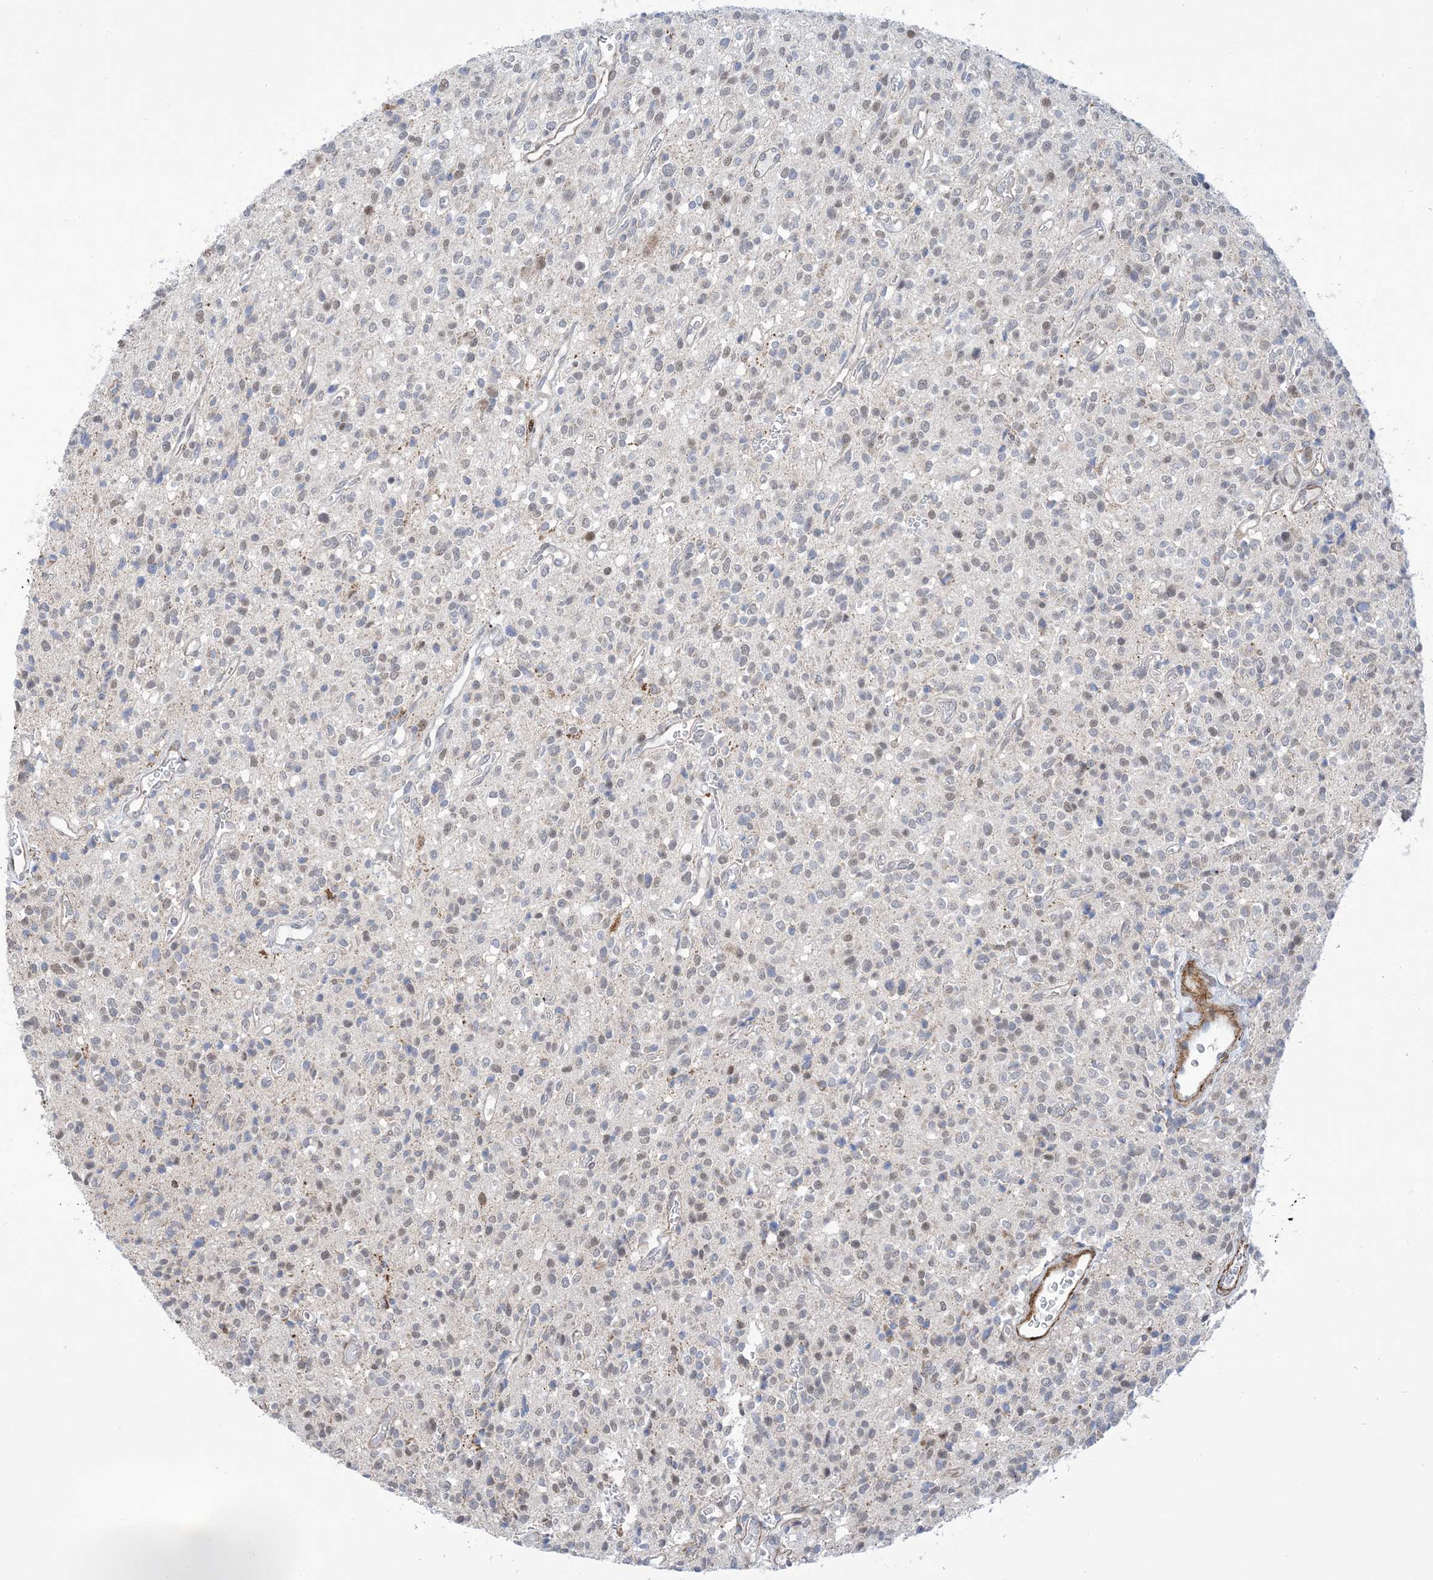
{"staining": {"intensity": "weak", "quantity": "<25%", "location": "nuclear"}, "tissue": "glioma", "cell_type": "Tumor cells", "image_type": "cancer", "snomed": [{"axis": "morphology", "description": "Glioma, malignant, High grade"}, {"axis": "topography", "description": "Brain"}], "caption": "Tumor cells are negative for brown protein staining in high-grade glioma (malignant).", "gene": "ZNF8", "patient": {"sex": "male", "age": 34}}